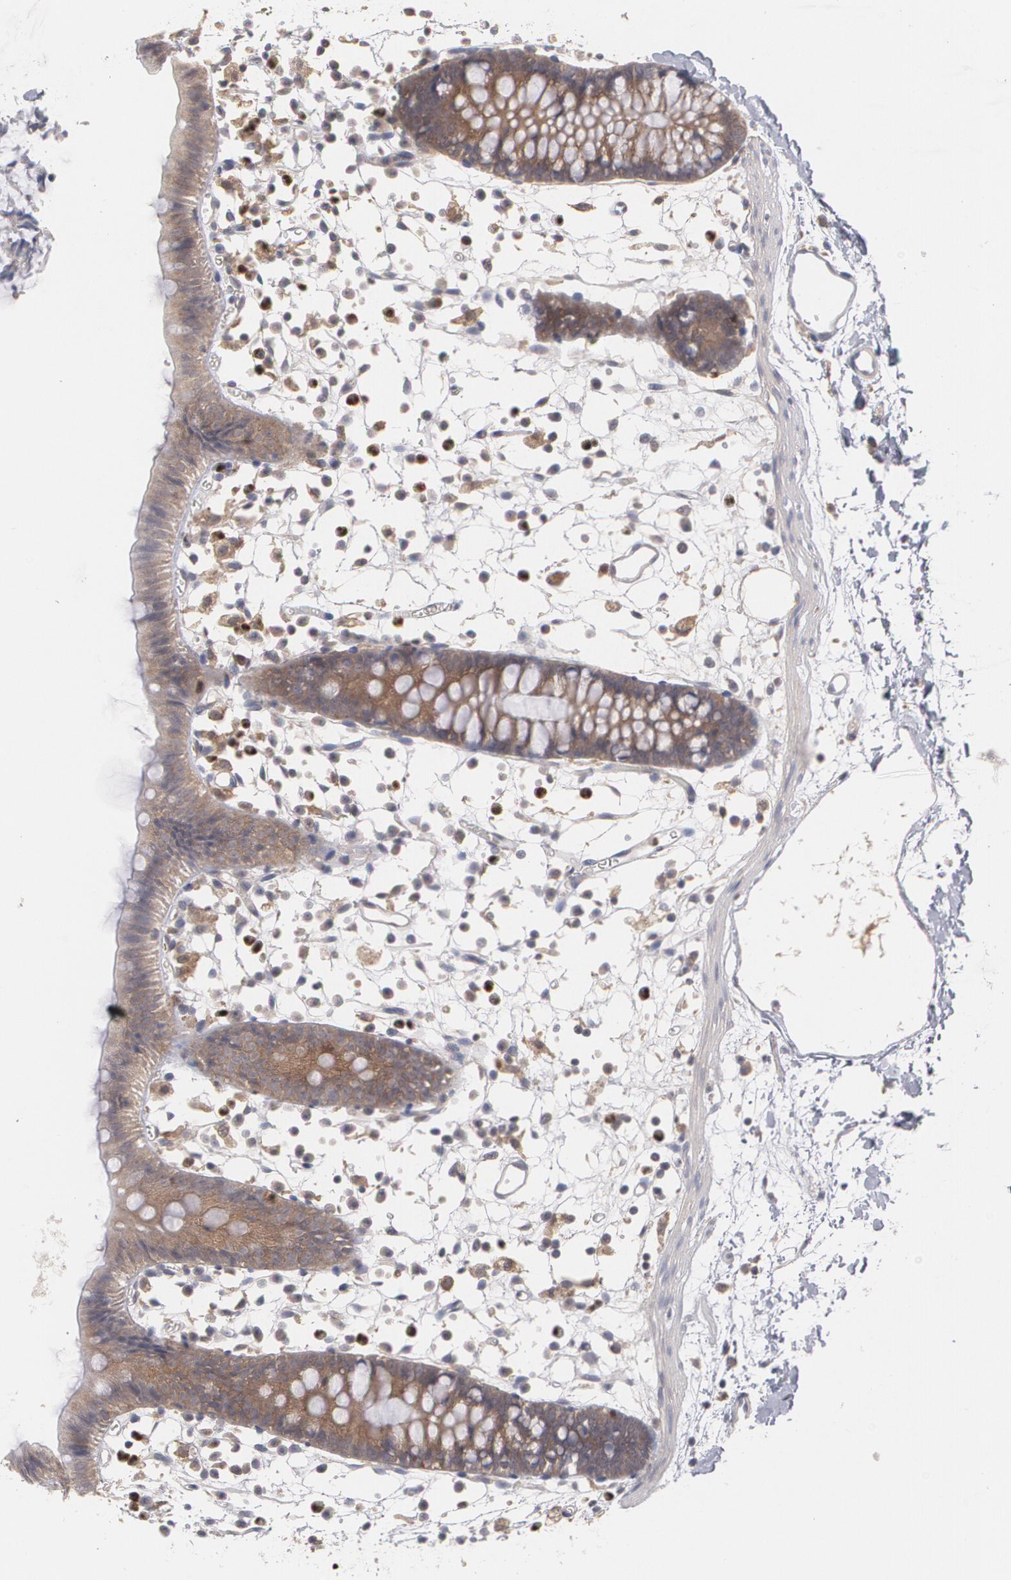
{"staining": {"intensity": "weak", "quantity": ">75%", "location": "cytoplasmic/membranous"}, "tissue": "colon", "cell_type": "Endothelial cells", "image_type": "normal", "snomed": [{"axis": "morphology", "description": "Normal tissue, NOS"}, {"axis": "topography", "description": "Colon"}], "caption": "Unremarkable colon reveals weak cytoplasmic/membranous positivity in about >75% of endothelial cells The staining was performed using DAB, with brown indicating positive protein expression. Nuclei are stained blue with hematoxylin..", "gene": "HTT", "patient": {"sex": "male", "age": 14}}